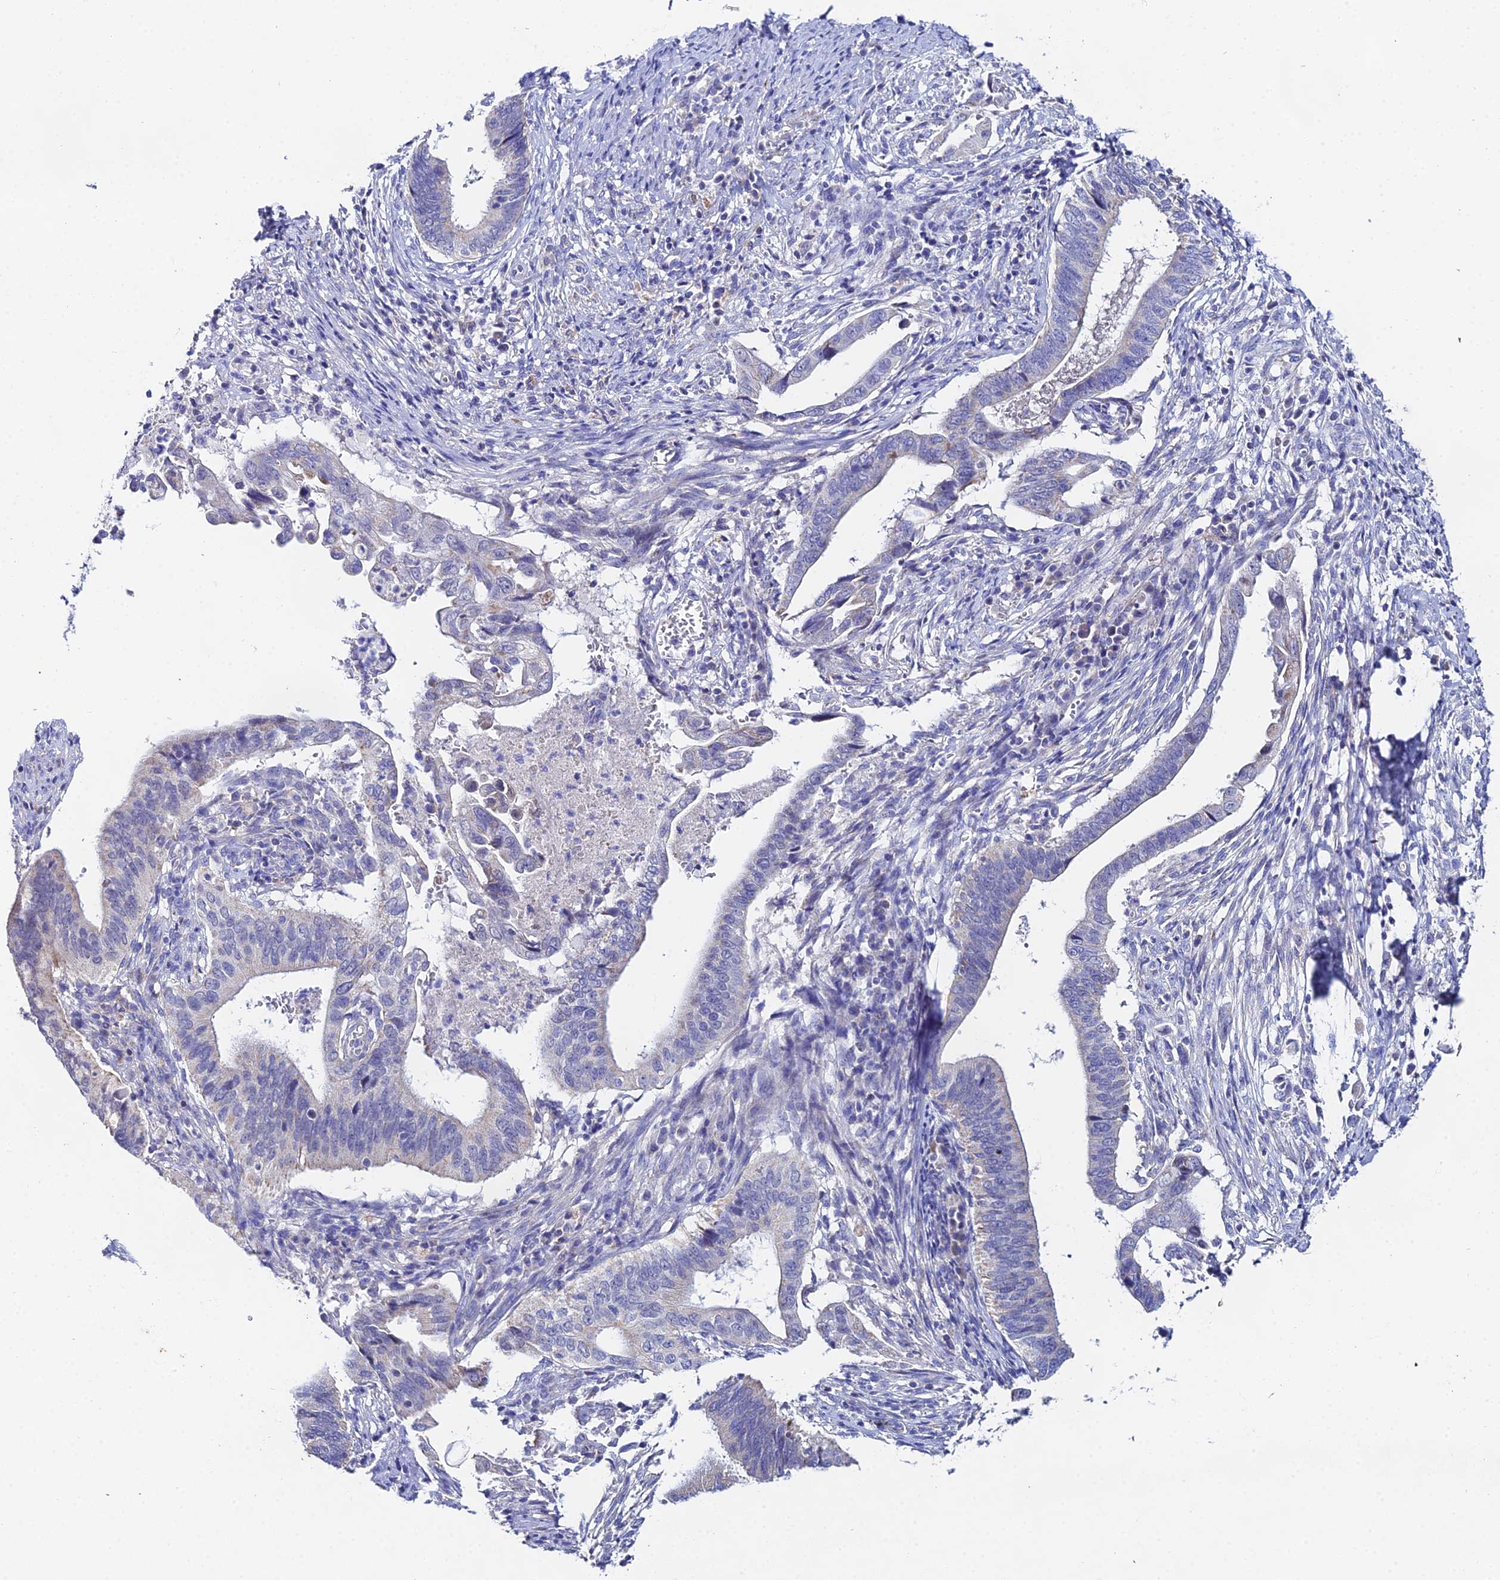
{"staining": {"intensity": "negative", "quantity": "none", "location": "none"}, "tissue": "cervical cancer", "cell_type": "Tumor cells", "image_type": "cancer", "snomed": [{"axis": "morphology", "description": "Adenocarcinoma, NOS"}, {"axis": "topography", "description": "Cervix"}], "caption": "Immunohistochemical staining of adenocarcinoma (cervical) exhibits no significant positivity in tumor cells.", "gene": "PPP2R2C", "patient": {"sex": "female", "age": 42}}